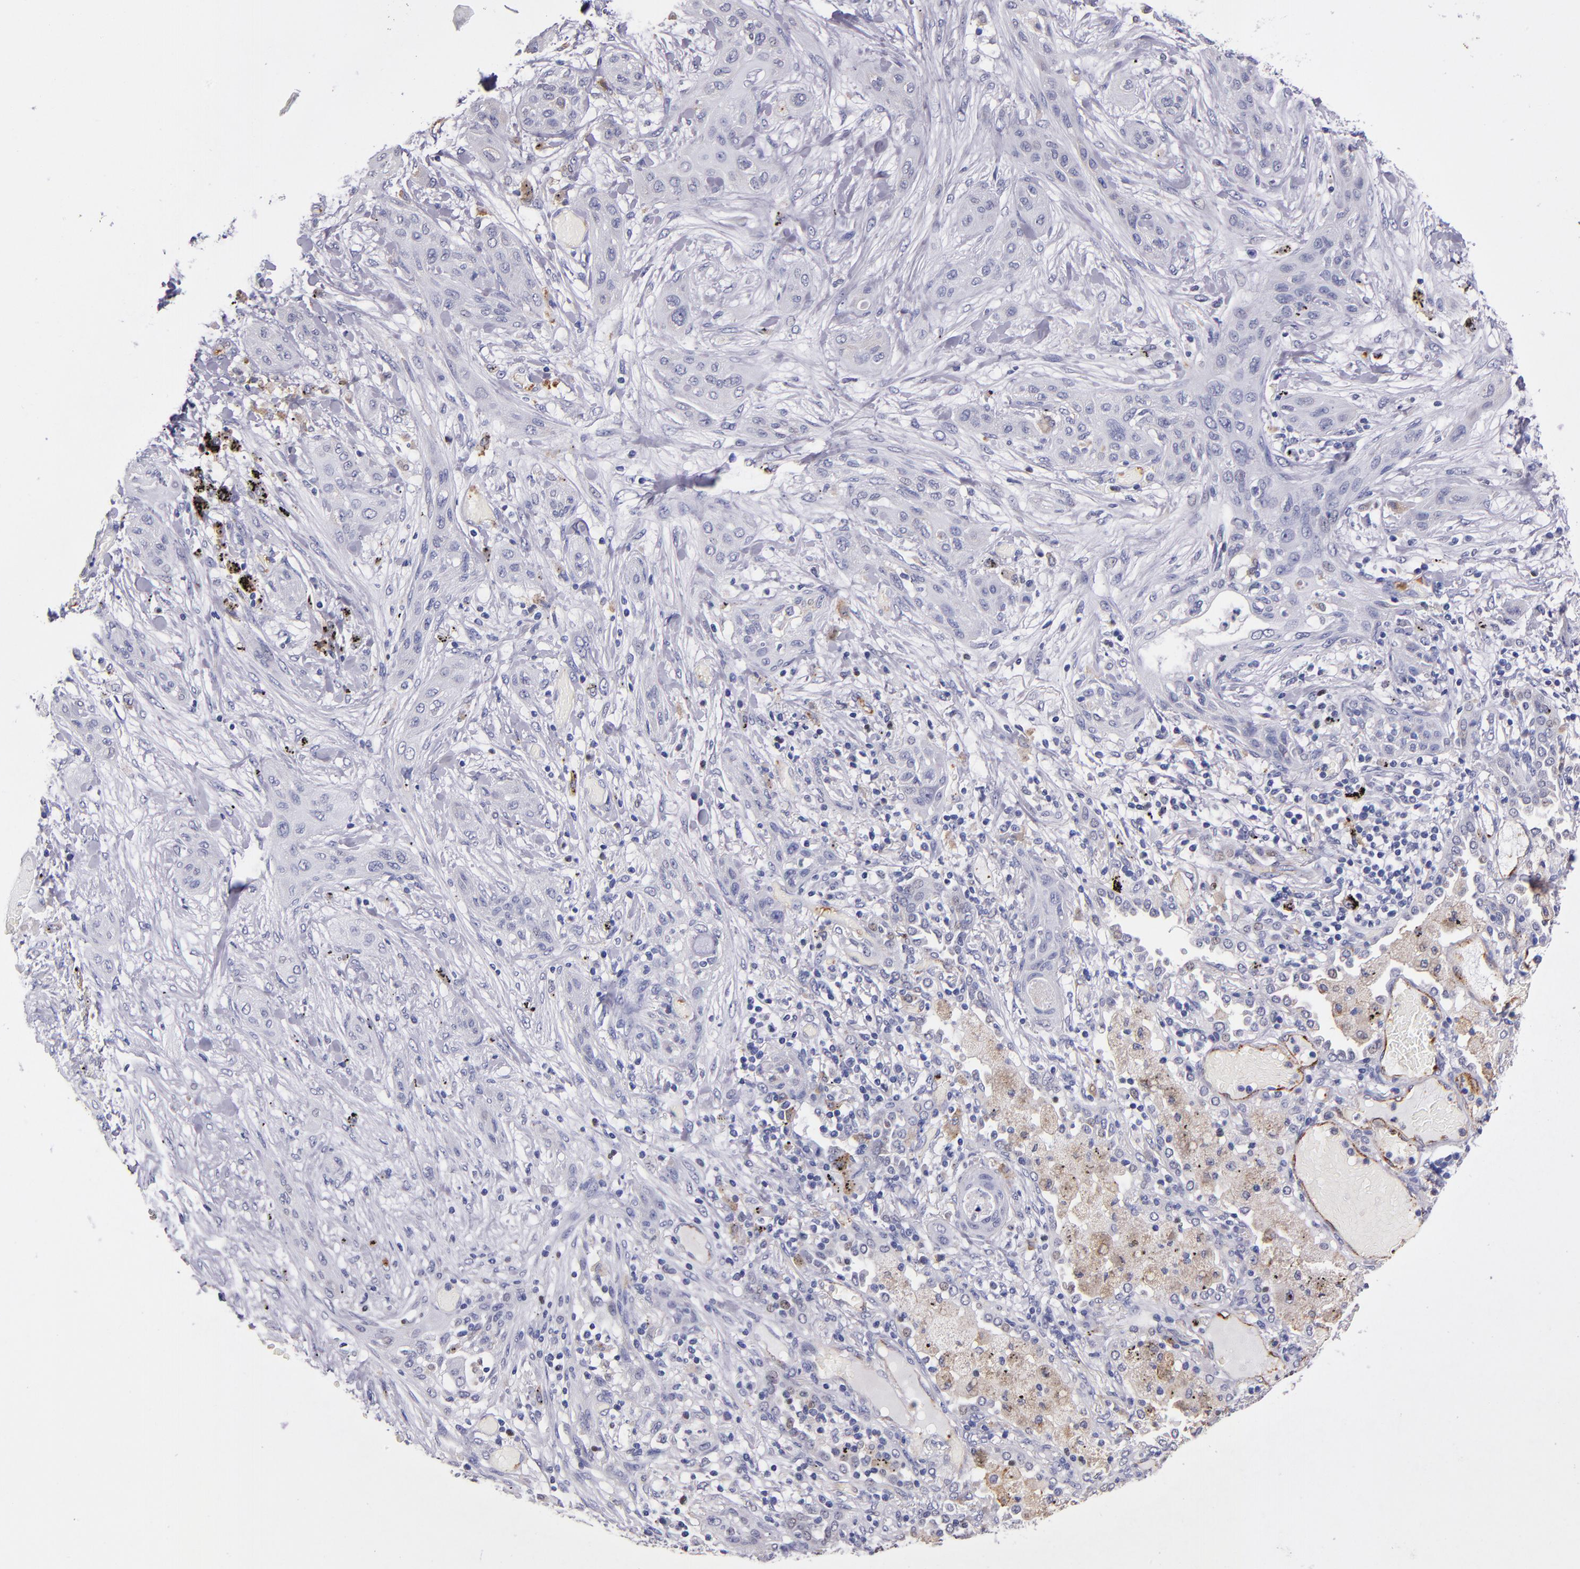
{"staining": {"intensity": "negative", "quantity": "none", "location": "none"}, "tissue": "lung cancer", "cell_type": "Tumor cells", "image_type": "cancer", "snomed": [{"axis": "morphology", "description": "Squamous cell carcinoma, NOS"}, {"axis": "topography", "description": "Lung"}], "caption": "Immunohistochemistry photomicrograph of neoplastic tissue: human squamous cell carcinoma (lung) stained with DAB (3,3'-diaminobenzidine) exhibits no significant protein staining in tumor cells.", "gene": "SELP", "patient": {"sex": "female", "age": 47}}